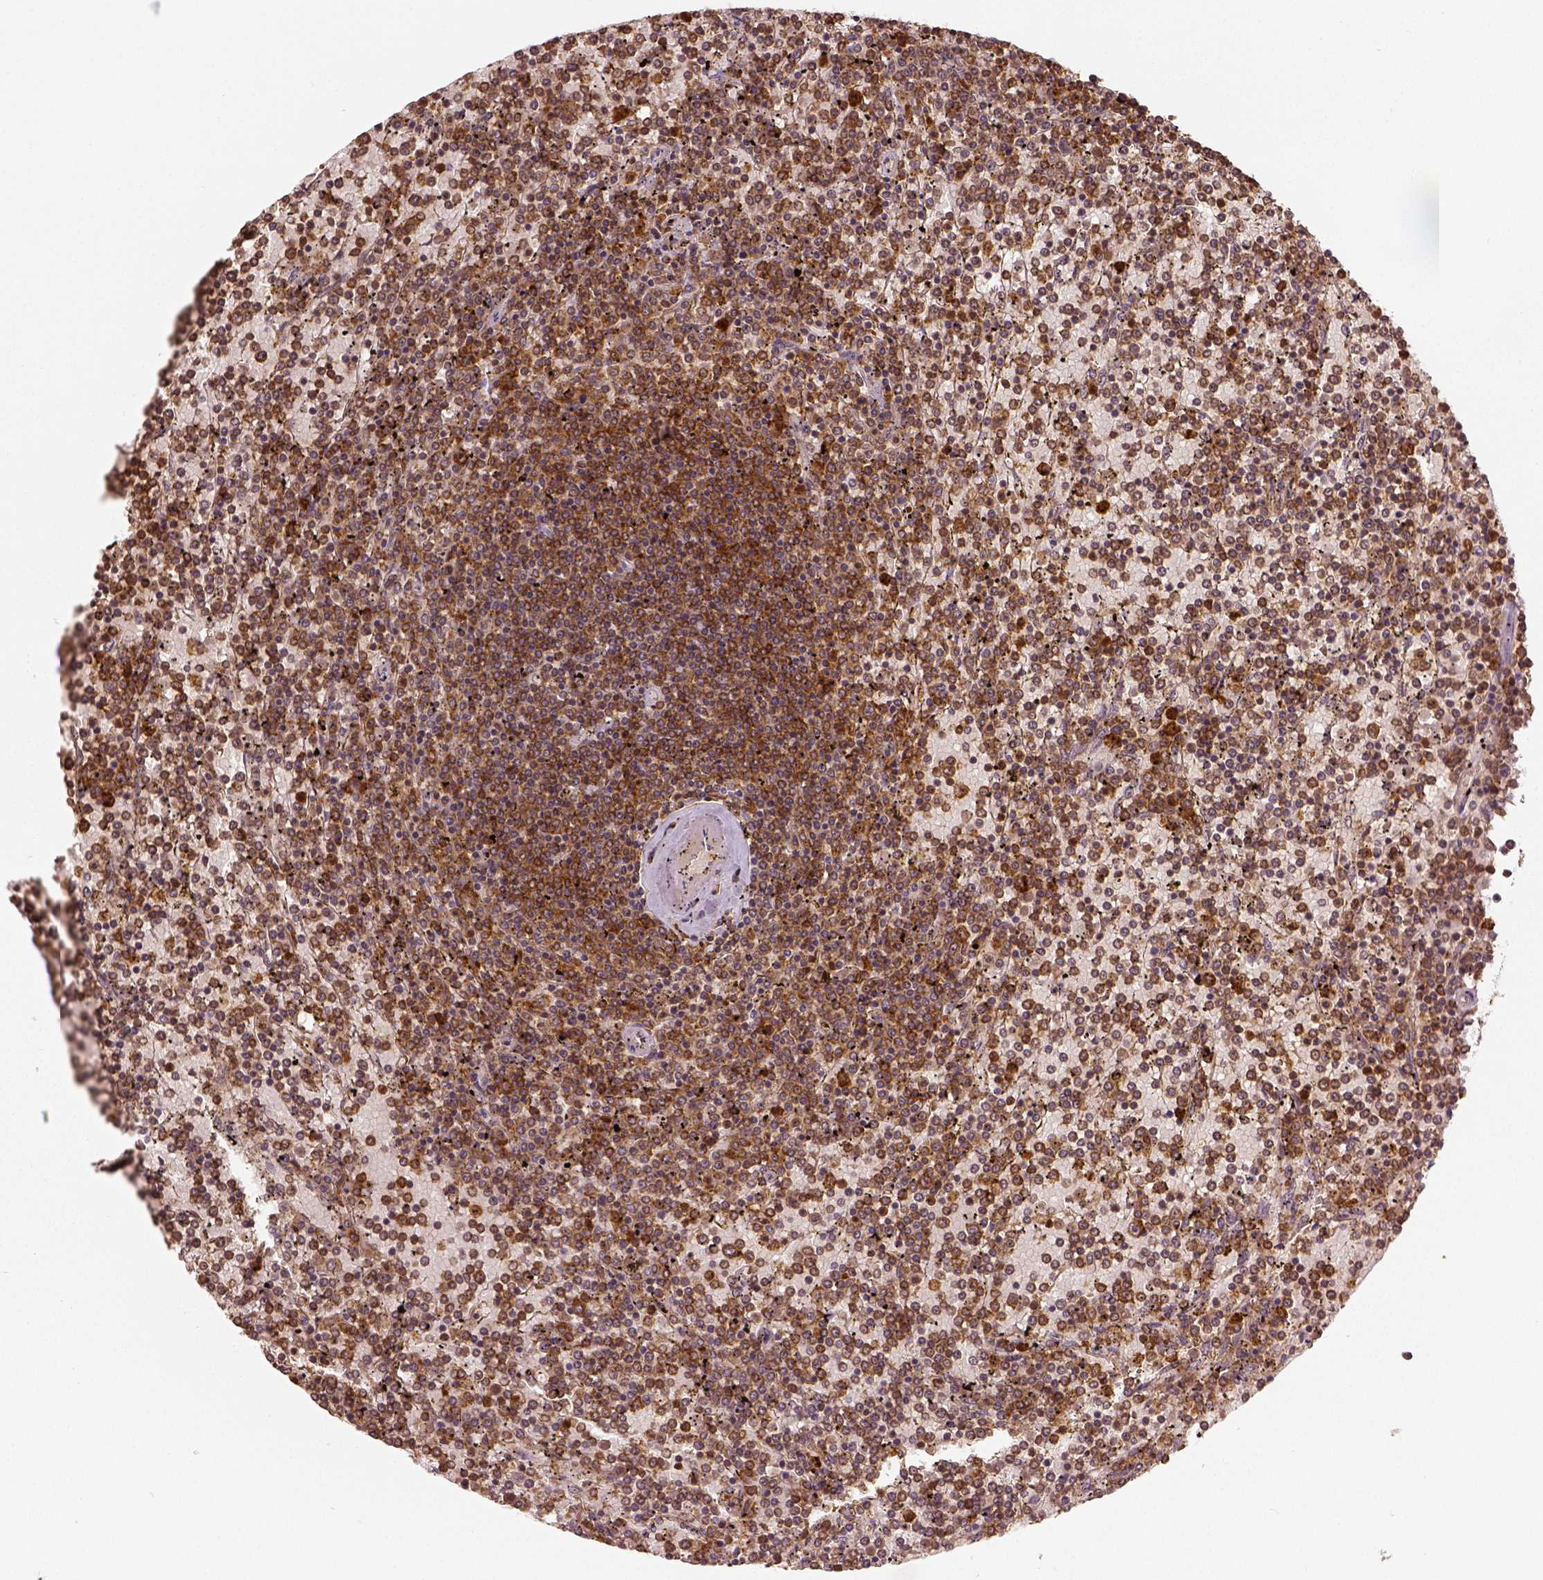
{"staining": {"intensity": "moderate", "quantity": ">75%", "location": "cytoplasmic/membranous"}, "tissue": "lymphoma", "cell_type": "Tumor cells", "image_type": "cancer", "snomed": [{"axis": "morphology", "description": "Malignant lymphoma, non-Hodgkin's type, Low grade"}, {"axis": "topography", "description": "Spleen"}], "caption": "Brown immunohistochemical staining in human lymphoma demonstrates moderate cytoplasmic/membranous positivity in about >75% of tumor cells. Using DAB (3,3'-diaminobenzidine) (brown) and hematoxylin (blue) stains, captured at high magnification using brightfield microscopy.", "gene": "PGAM5", "patient": {"sex": "female", "age": 77}}